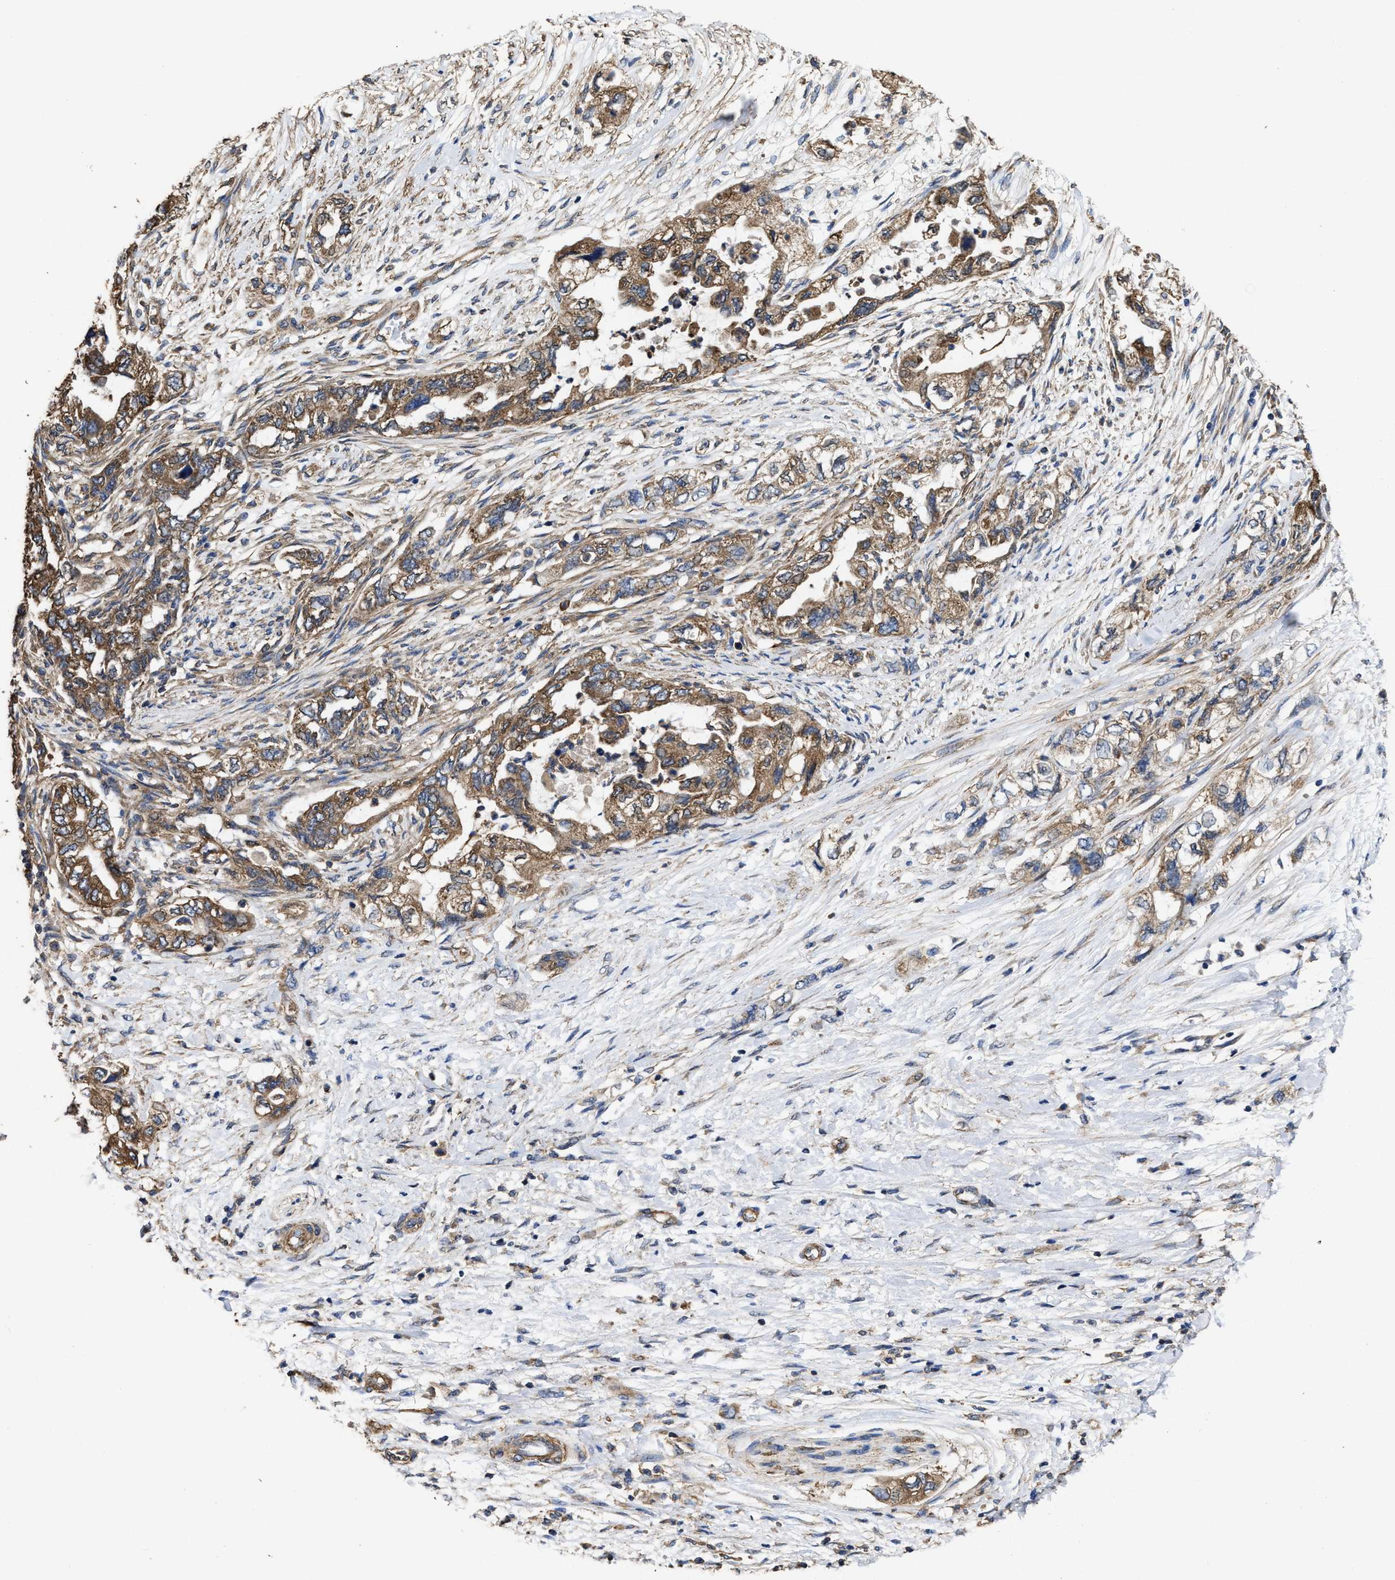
{"staining": {"intensity": "moderate", "quantity": ">75%", "location": "cytoplasmic/membranous"}, "tissue": "pancreatic cancer", "cell_type": "Tumor cells", "image_type": "cancer", "snomed": [{"axis": "morphology", "description": "Adenocarcinoma, NOS"}, {"axis": "topography", "description": "Pancreas"}], "caption": "The immunohistochemical stain shows moderate cytoplasmic/membranous expression in tumor cells of pancreatic cancer tissue.", "gene": "SFXN4", "patient": {"sex": "female", "age": 73}}